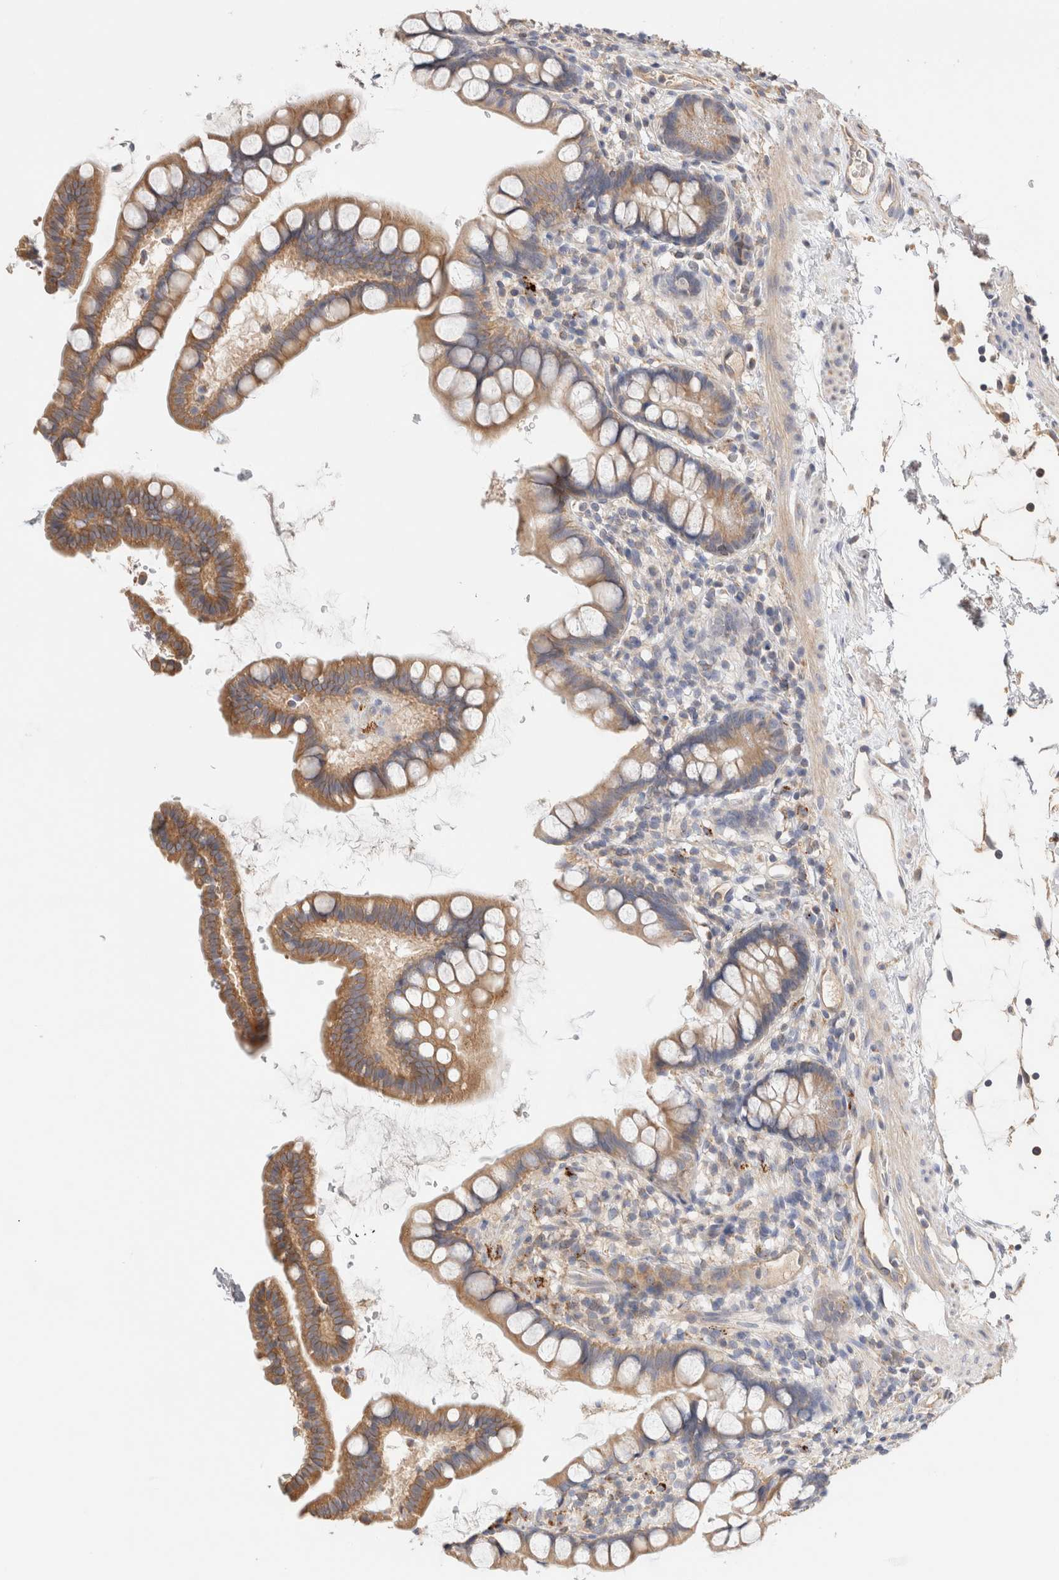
{"staining": {"intensity": "moderate", "quantity": ">75%", "location": "cytoplasmic/membranous"}, "tissue": "small intestine", "cell_type": "Glandular cells", "image_type": "normal", "snomed": [{"axis": "morphology", "description": "Normal tissue, NOS"}, {"axis": "topography", "description": "Smooth muscle"}, {"axis": "topography", "description": "Small intestine"}], "caption": "A brown stain labels moderate cytoplasmic/membranous positivity of a protein in glandular cells of benign human small intestine.", "gene": "B3GNTL1", "patient": {"sex": "female", "age": 84}}